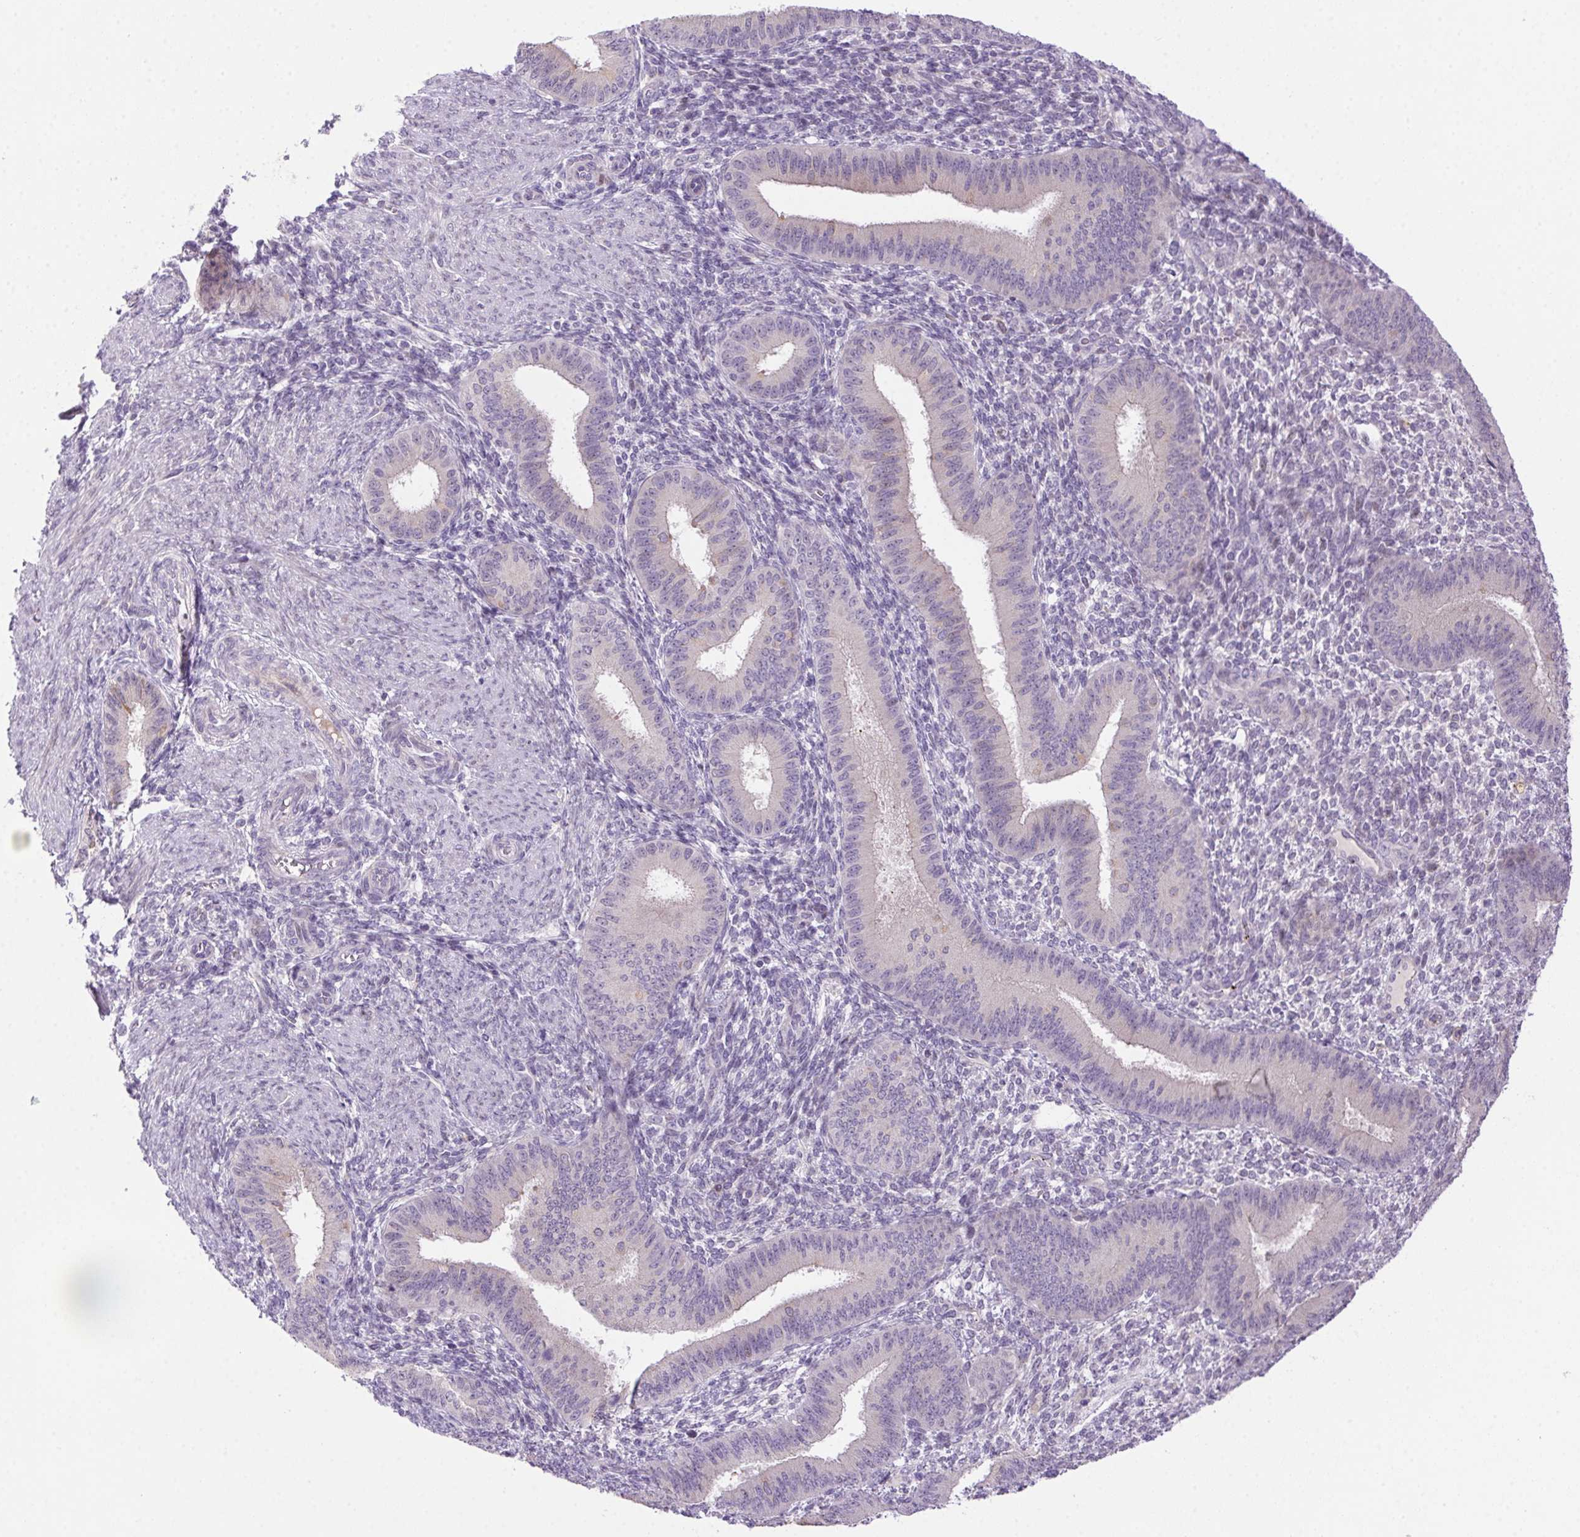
{"staining": {"intensity": "negative", "quantity": "none", "location": "none"}, "tissue": "endometrium", "cell_type": "Cells in endometrial stroma", "image_type": "normal", "snomed": [{"axis": "morphology", "description": "Normal tissue, NOS"}, {"axis": "topography", "description": "Endometrium"}], "caption": "The histopathology image shows no significant positivity in cells in endometrial stroma of endometrium.", "gene": "LRRTM1", "patient": {"sex": "female", "age": 39}}